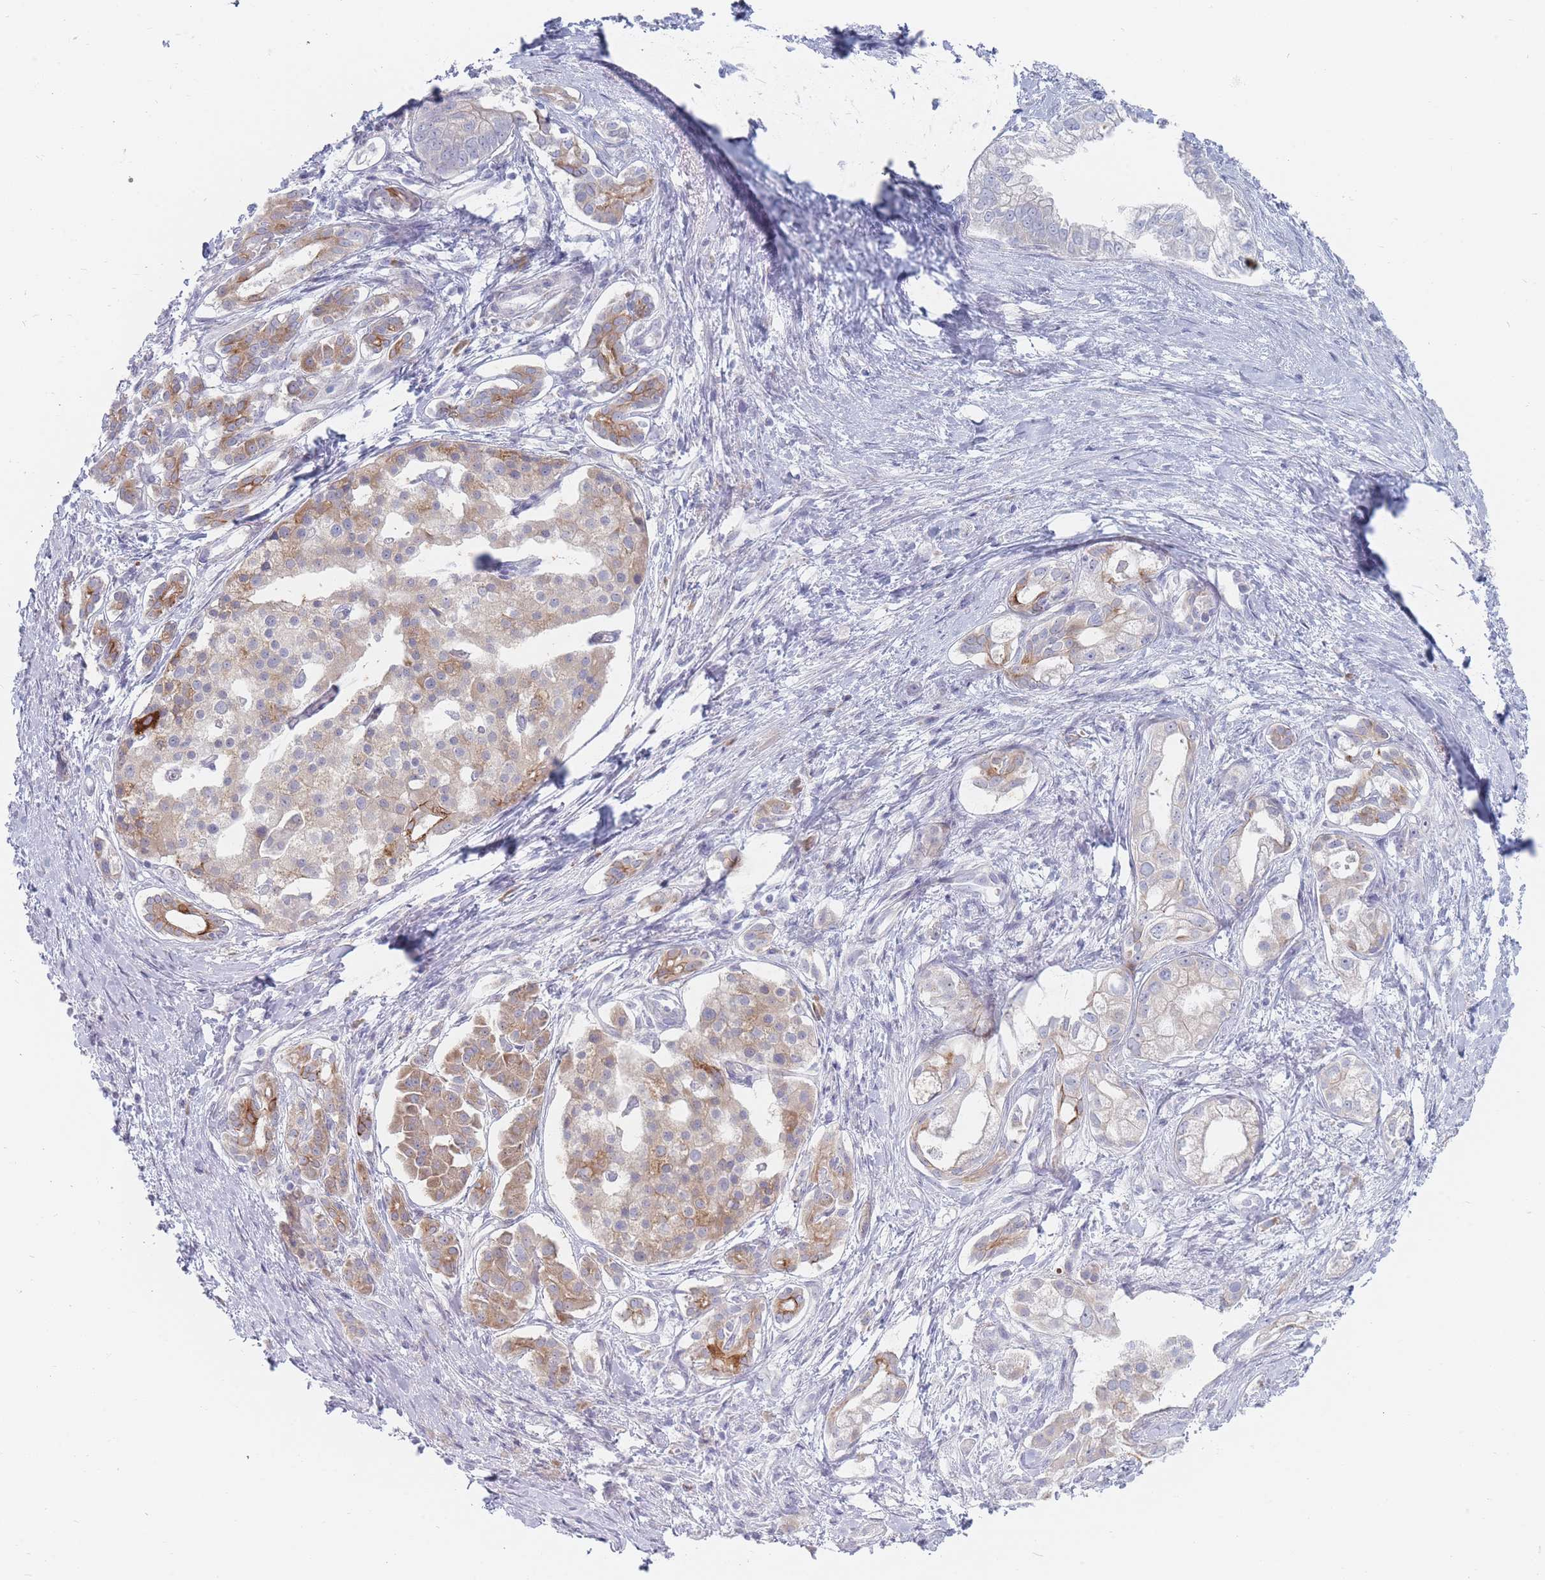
{"staining": {"intensity": "weak", "quantity": "25%-75%", "location": "cytoplasmic/membranous"}, "tissue": "pancreatic cancer", "cell_type": "Tumor cells", "image_type": "cancer", "snomed": [{"axis": "morphology", "description": "Adenocarcinoma, NOS"}, {"axis": "topography", "description": "Pancreas"}], "caption": "This micrograph reveals pancreatic adenocarcinoma stained with immunohistochemistry (IHC) to label a protein in brown. The cytoplasmic/membranous of tumor cells show weak positivity for the protein. Nuclei are counter-stained blue.", "gene": "SPATS1", "patient": {"sex": "male", "age": 70}}